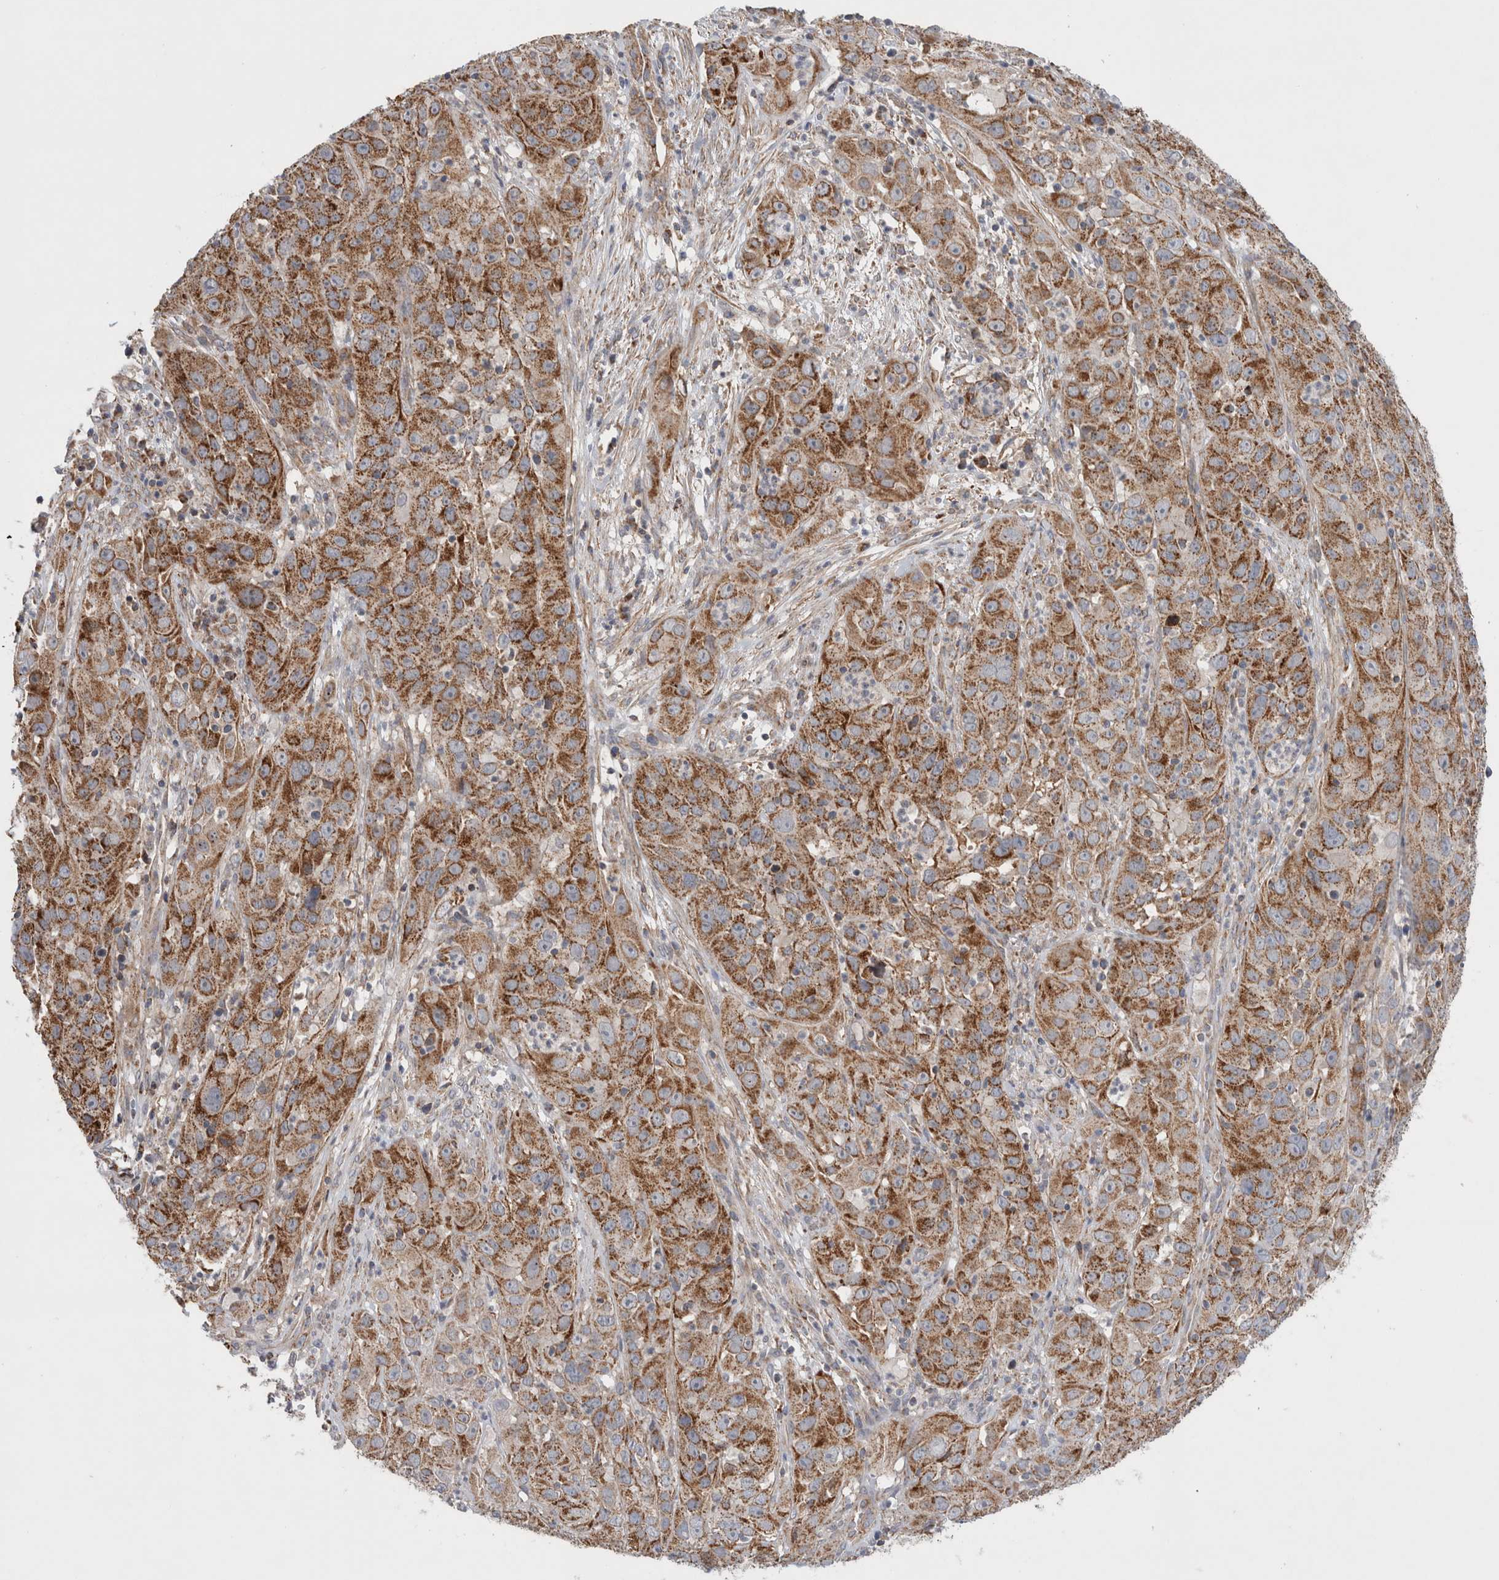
{"staining": {"intensity": "moderate", "quantity": ">75%", "location": "cytoplasmic/membranous"}, "tissue": "cervical cancer", "cell_type": "Tumor cells", "image_type": "cancer", "snomed": [{"axis": "morphology", "description": "Squamous cell carcinoma, NOS"}, {"axis": "topography", "description": "Cervix"}], "caption": "About >75% of tumor cells in human cervical cancer (squamous cell carcinoma) demonstrate moderate cytoplasmic/membranous protein staining as visualized by brown immunohistochemical staining.", "gene": "MRPS28", "patient": {"sex": "female", "age": 32}}